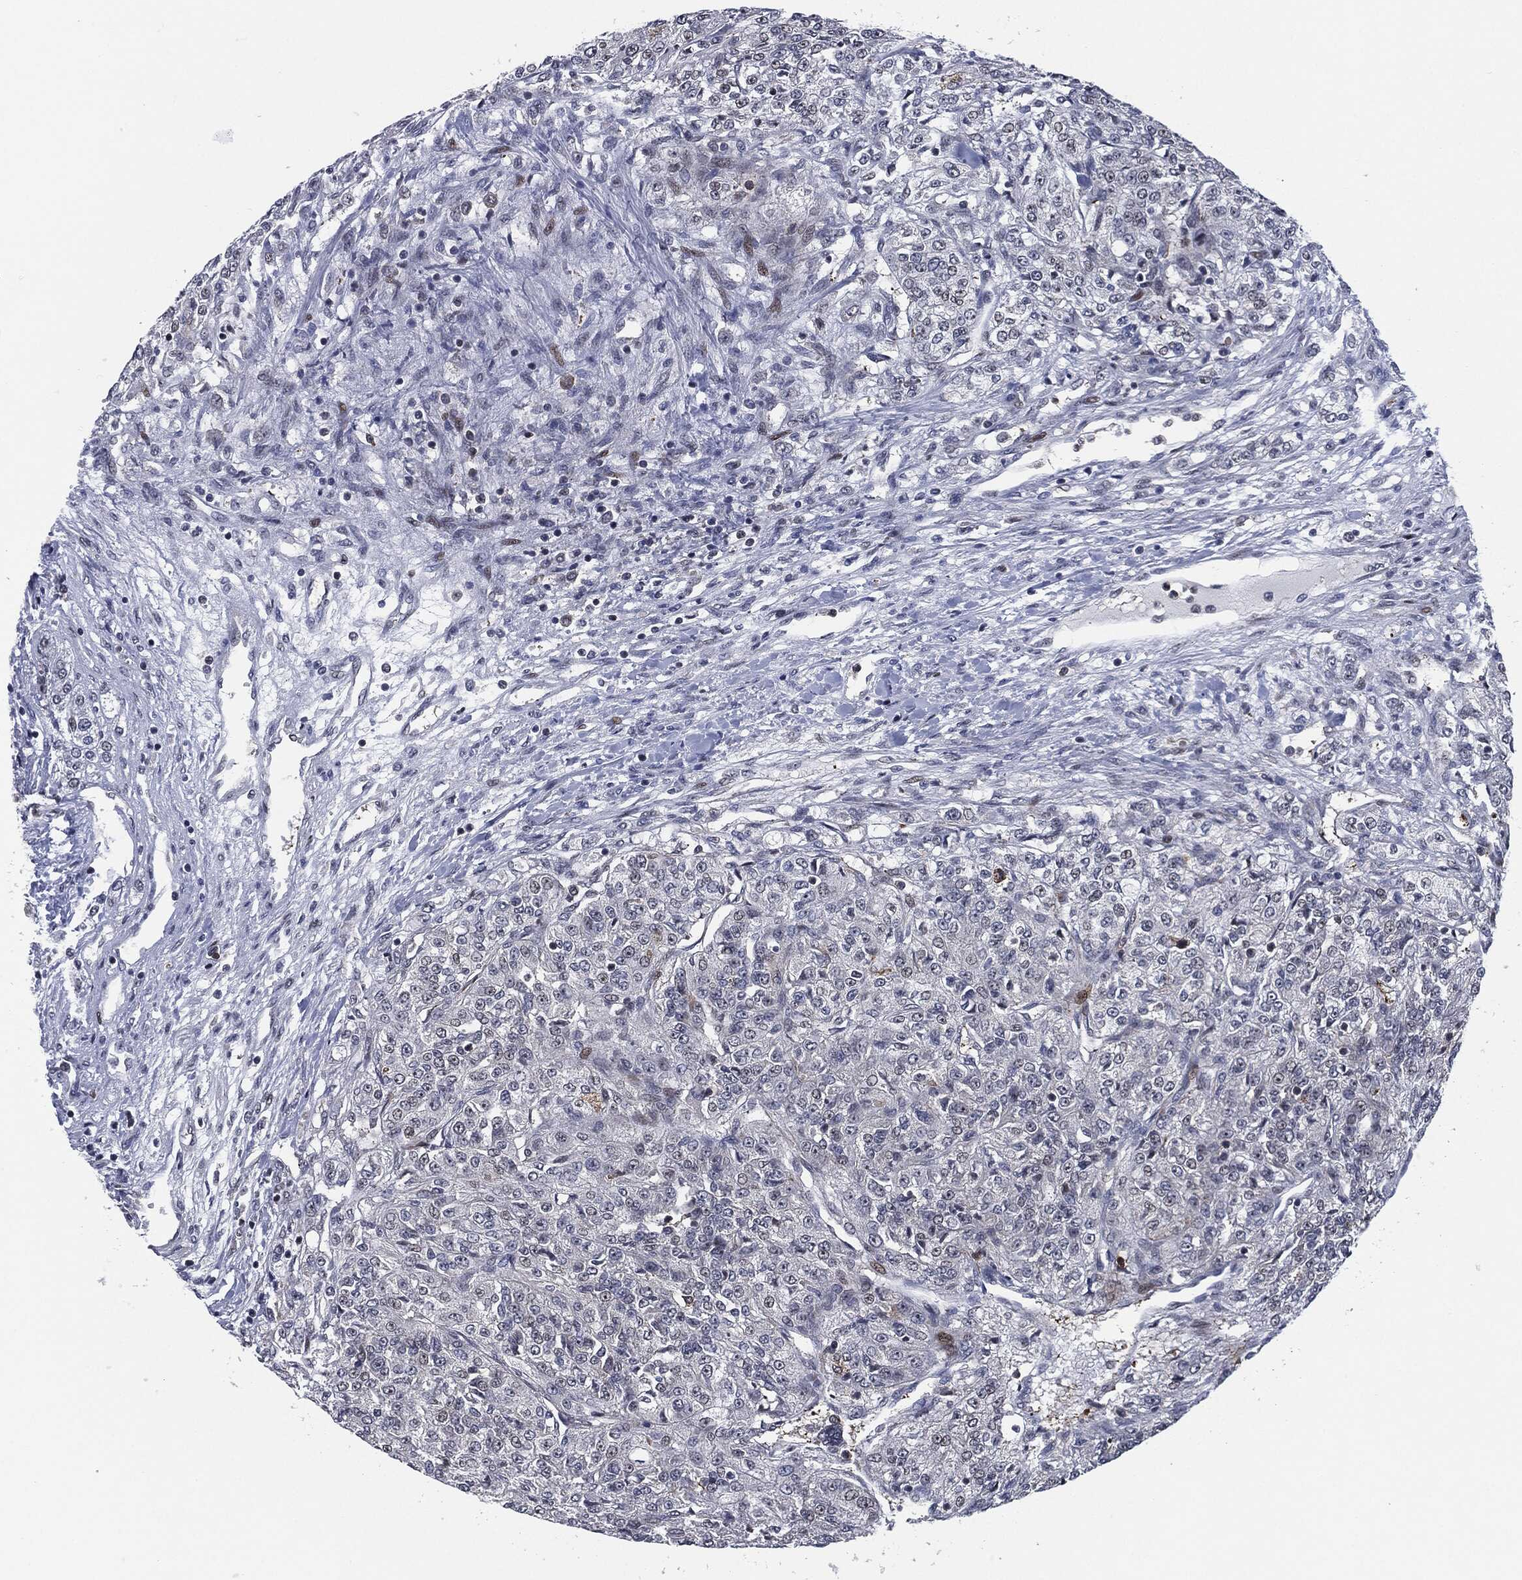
{"staining": {"intensity": "negative", "quantity": "none", "location": "none"}, "tissue": "renal cancer", "cell_type": "Tumor cells", "image_type": "cancer", "snomed": [{"axis": "morphology", "description": "Adenocarcinoma, NOS"}, {"axis": "topography", "description": "Kidney"}], "caption": "A high-resolution micrograph shows IHC staining of renal cancer (adenocarcinoma), which demonstrates no significant staining in tumor cells.", "gene": "AKT2", "patient": {"sex": "female", "age": 63}}